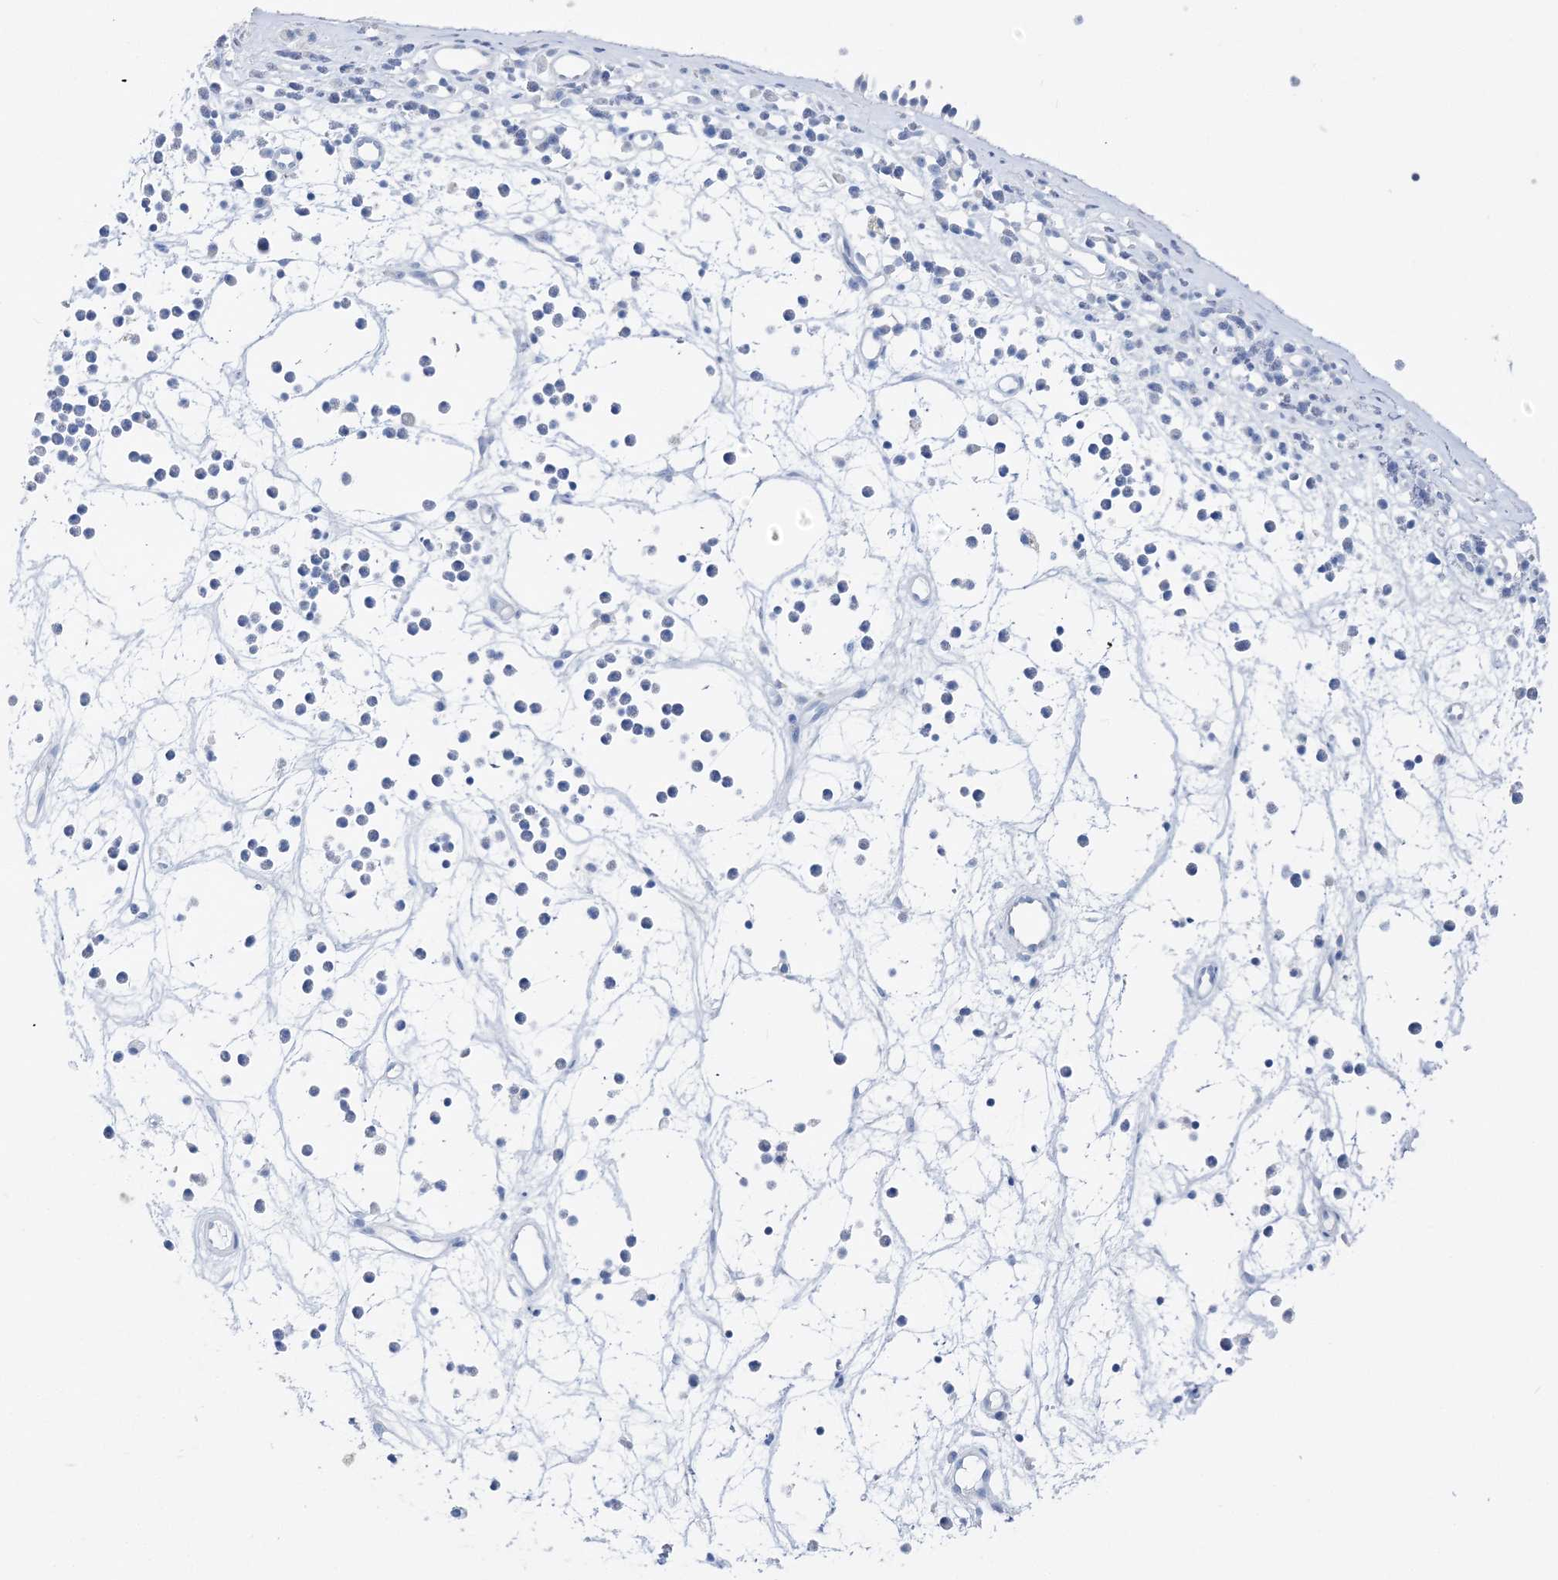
{"staining": {"intensity": "negative", "quantity": "none", "location": "none"}, "tissue": "nasopharynx", "cell_type": "Respiratory epithelial cells", "image_type": "normal", "snomed": [{"axis": "morphology", "description": "Normal tissue, NOS"}, {"axis": "morphology", "description": "Inflammation, NOS"}, {"axis": "morphology", "description": "Malignant melanoma, Metastatic site"}, {"axis": "topography", "description": "Nasopharynx"}], "caption": "Nasopharynx stained for a protein using immunohistochemistry (IHC) reveals no expression respiratory epithelial cells.", "gene": "TSPYL6", "patient": {"sex": "male", "age": 70}}